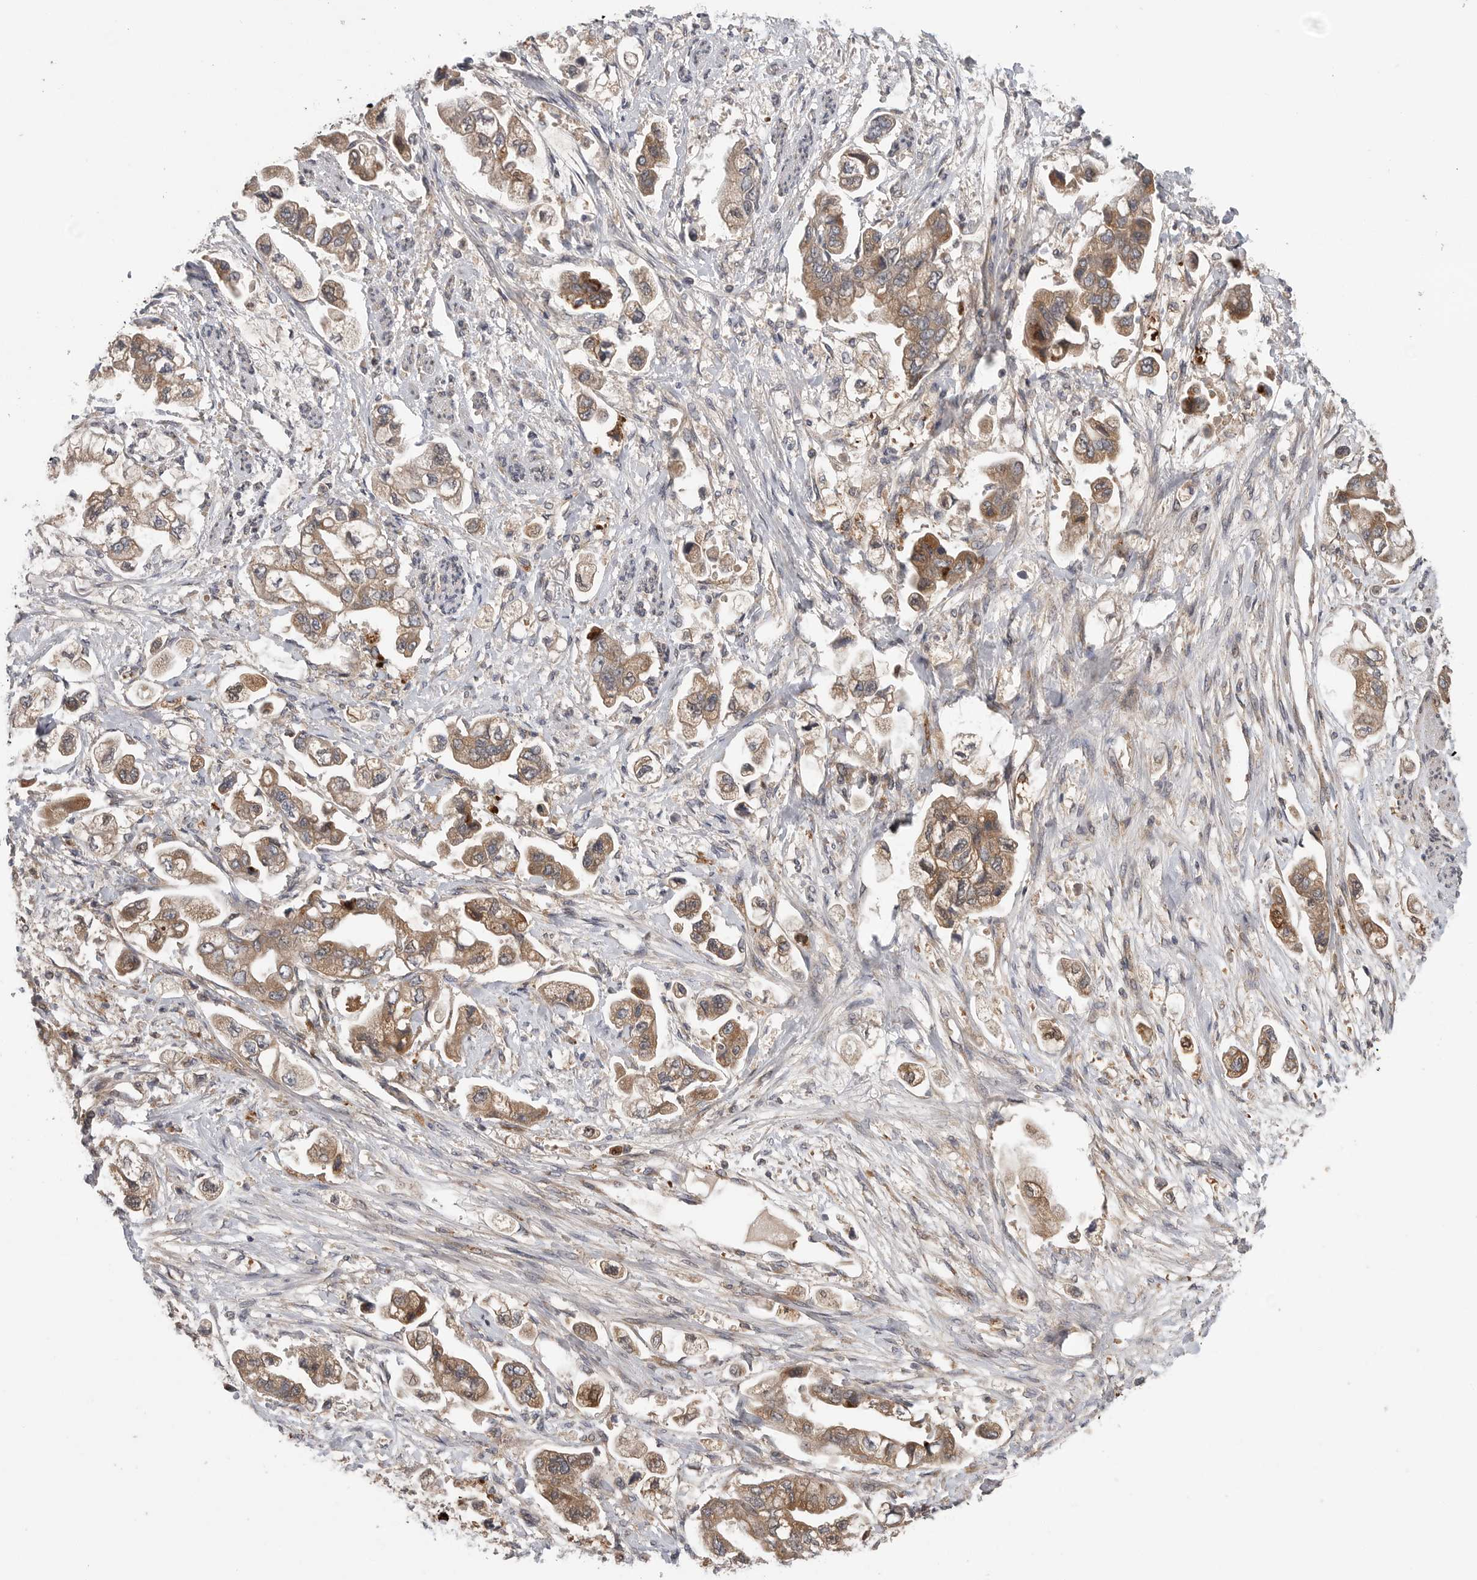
{"staining": {"intensity": "moderate", "quantity": ">75%", "location": "cytoplasmic/membranous"}, "tissue": "stomach cancer", "cell_type": "Tumor cells", "image_type": "cancer", "snomed": [{"axis": "morphology", "description": "Adenocarcinoma, NOS"}, {"axis": "topography", "description": "Stomach"}], "caption": "IHC (DAB) staining of human adenocarcinoma (stomach) demonstrates moderate cytoplasmic/membranous protein expression in about >75% of tumor cells.", "gene": "GALNS", "patient": {"sex": "male", "age": 62}}